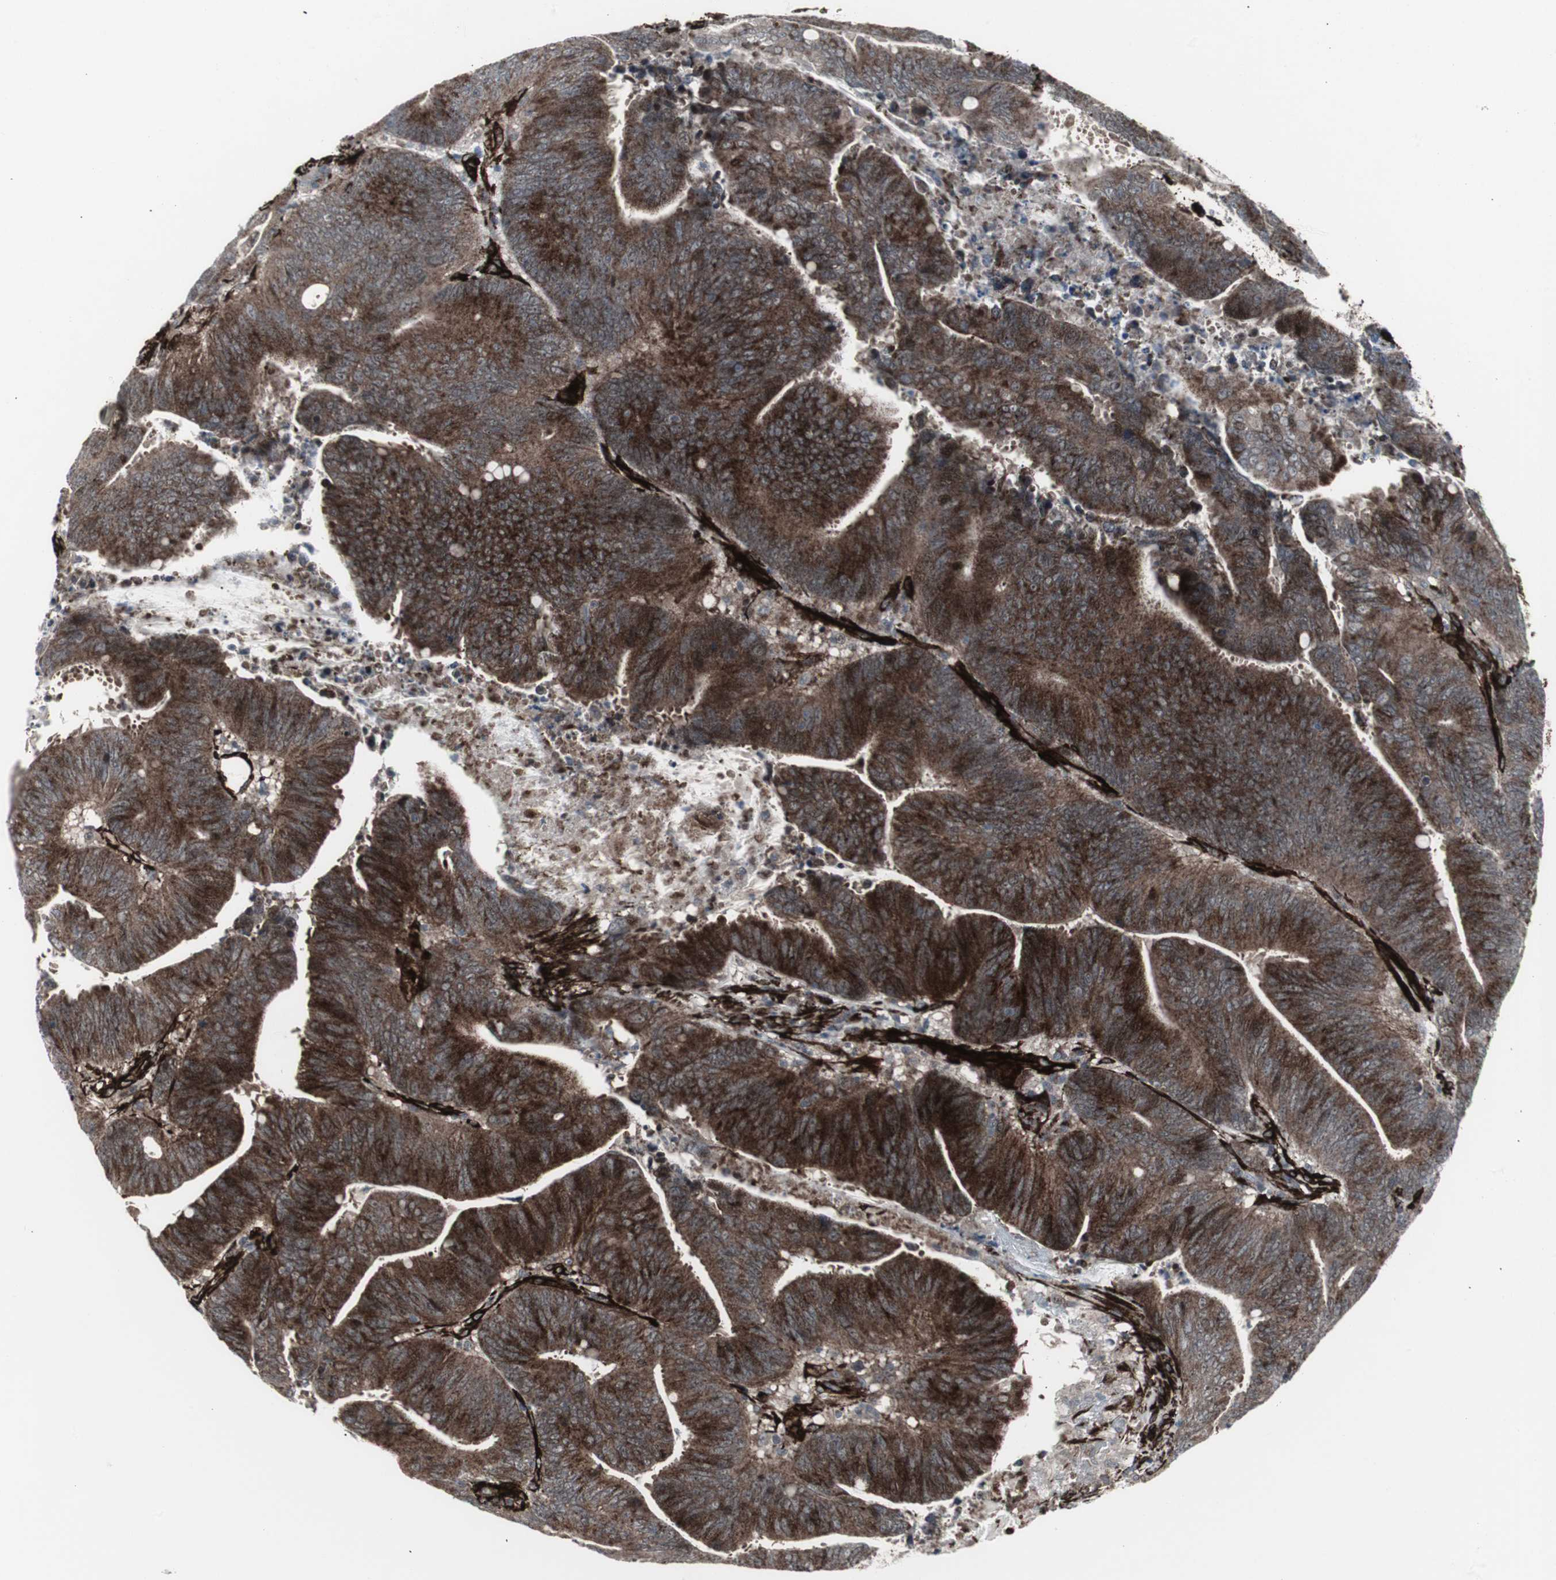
{"staining": {"intensity": "strong", "quantity": ">75%", "location": "cytoplasmic/membranous"}, "tissue": "colorectal cancer", "cell_type": "Tumor cells", "image_type": "cancer", "snomed": [{"axis": "morphology", "description": "Adenocarcinoma, NOS"}, {"axis": "topography", "description": "Colon"}], "caption": "Immunohistochemical staining of human colorectal cancer (adenocarcinoma) exhibits high levels of strong cytoplasmic/membranous protein expression in about >75% of tumor cells.", "gene": "PDGFA", "patient": {"sex": "male", "age": 45}}